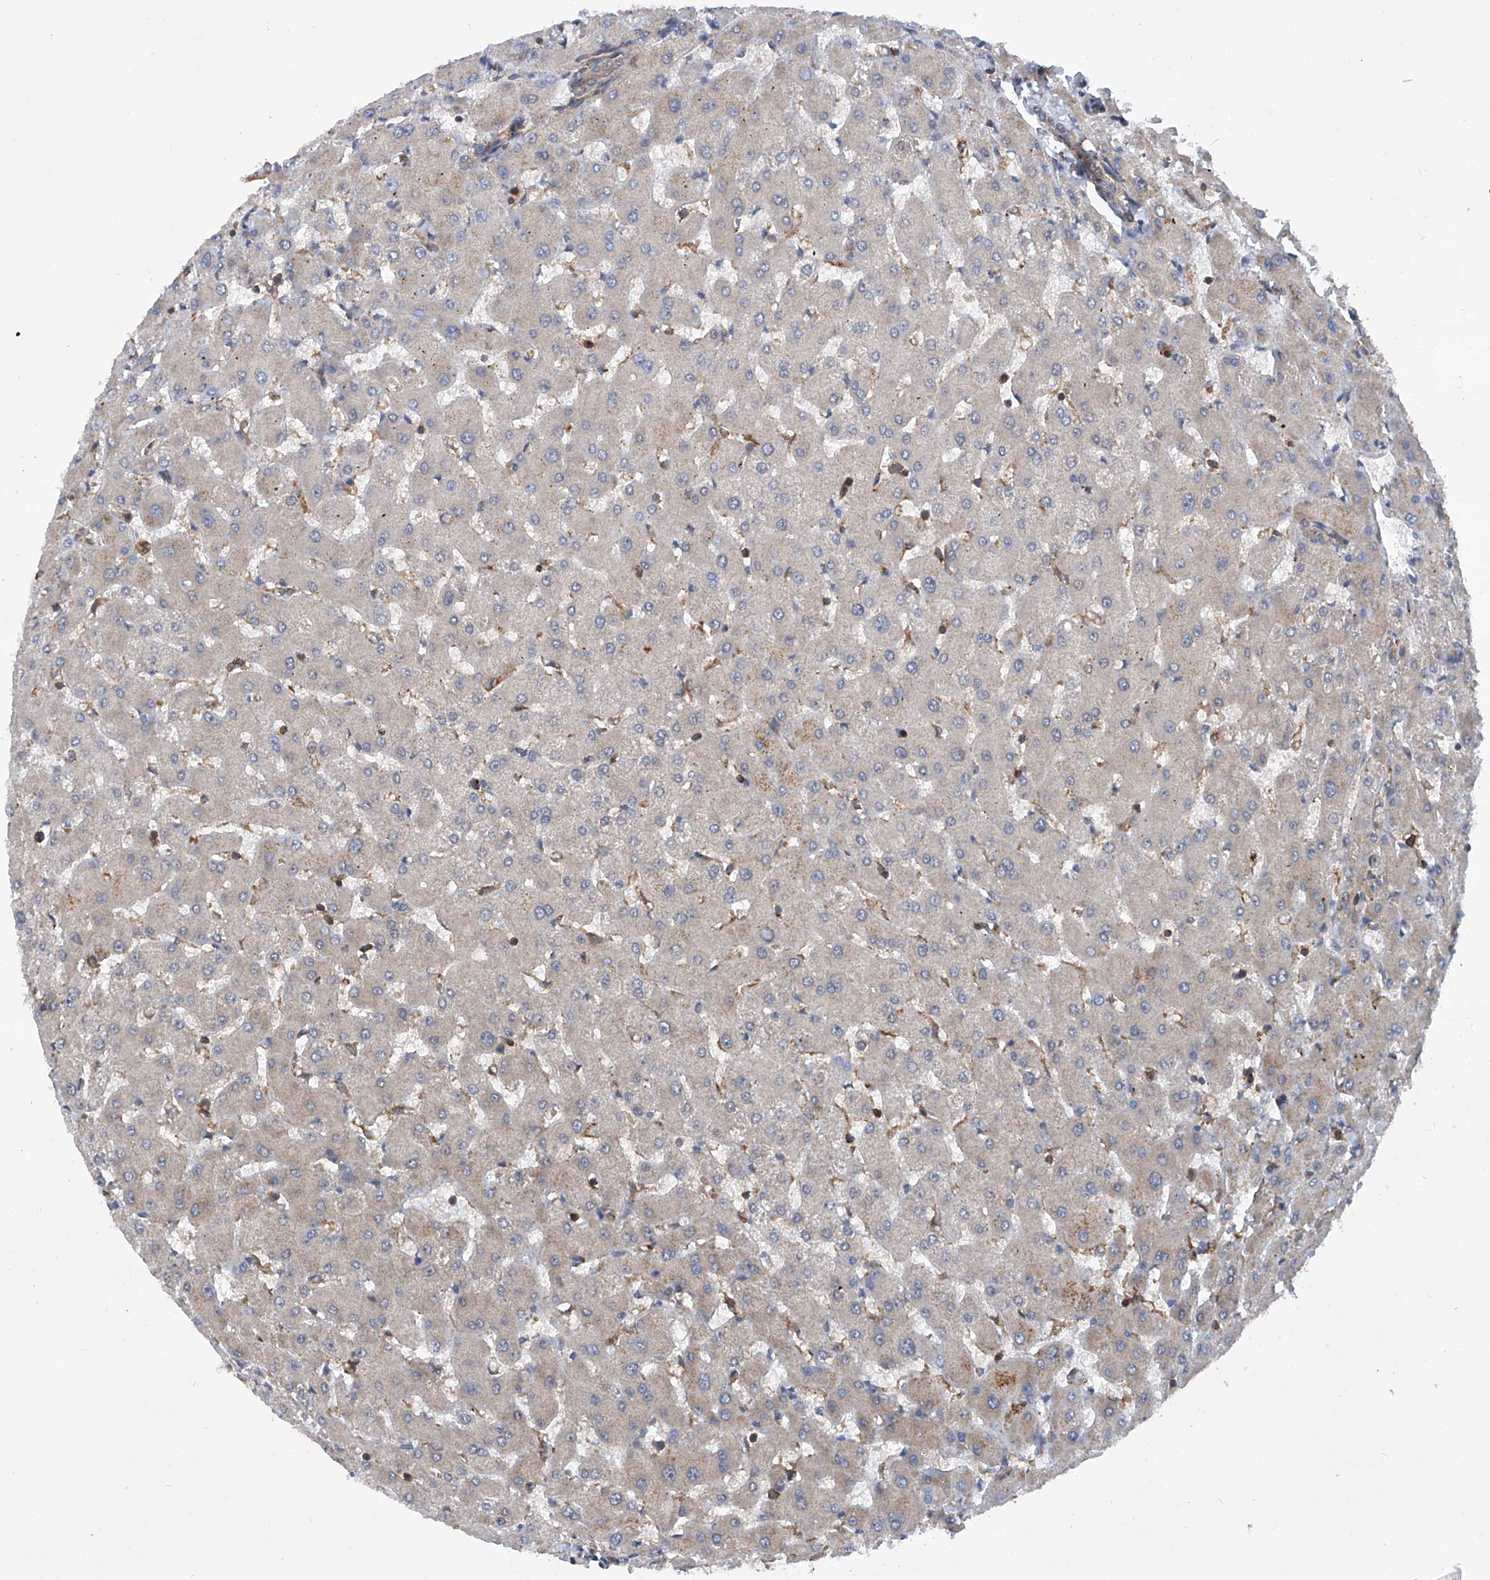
{"staining": {"intensity": "weak", "quantity": "25%-75%", "location": "cytoplasmic/membranous"}, "tissue": "liver", "cell_type": "Cholangiocytes", "image_type": "normal", "snomed": [{"axis": "morphology", "description": "Normal tissue, NOS"}, {"axis": "topography", "description": "Liver"}], "caption": "Liver stained with DAB (3,3'-diaminobenzidine) immunohistochemistry (IHC) demonstrates low levels of weak cytoplasmic/membranous positivity in approximately 25%-75% of cholangiocytes. (brown staining indicates protein expression, while blue staining denotes nuclei).", "gene": "SMAP1", "patient": {"sex": "female", "age": 63}}